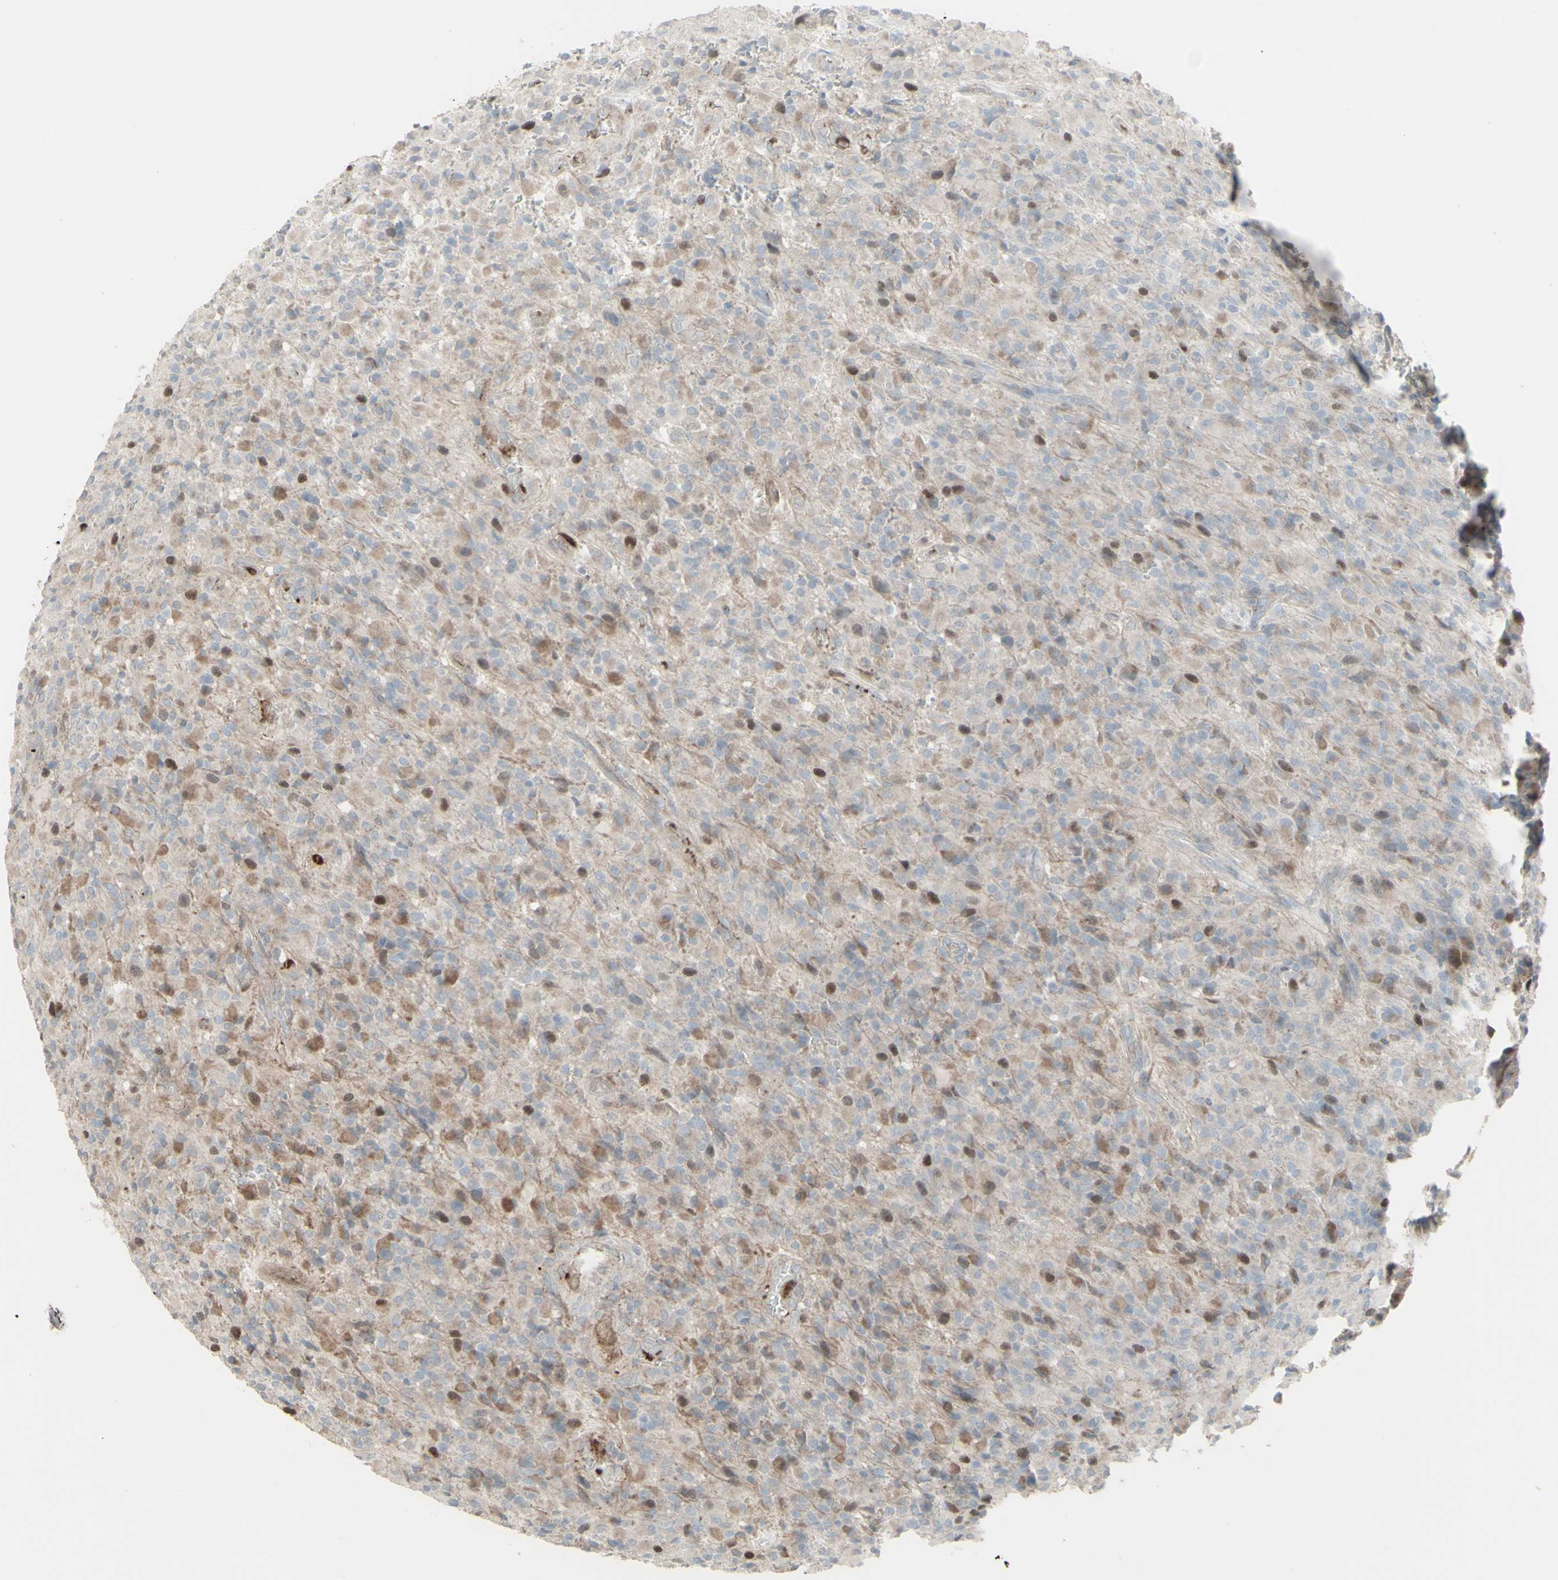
{"staining": {"intensity": "moderate", "quantity": "25%-75%", "location": "nuclear"}, "tissue": "glioma", "cell_type": "Tumor cells", "image_type": "cancer", "snomed": [{"axis": "morphology", "description": "Glioma, malignant, High grade"}, {"axis": "topography", "description": "Brain"}], "caption": "This photomicrograph reveals immunohistochemistry (IHC) staining of glioma, with medium moderate nuclear positivity in about 25%-75% of tumor cells.", "gene": "GMNN", "patient": {"sex": "male", "age": 71}}